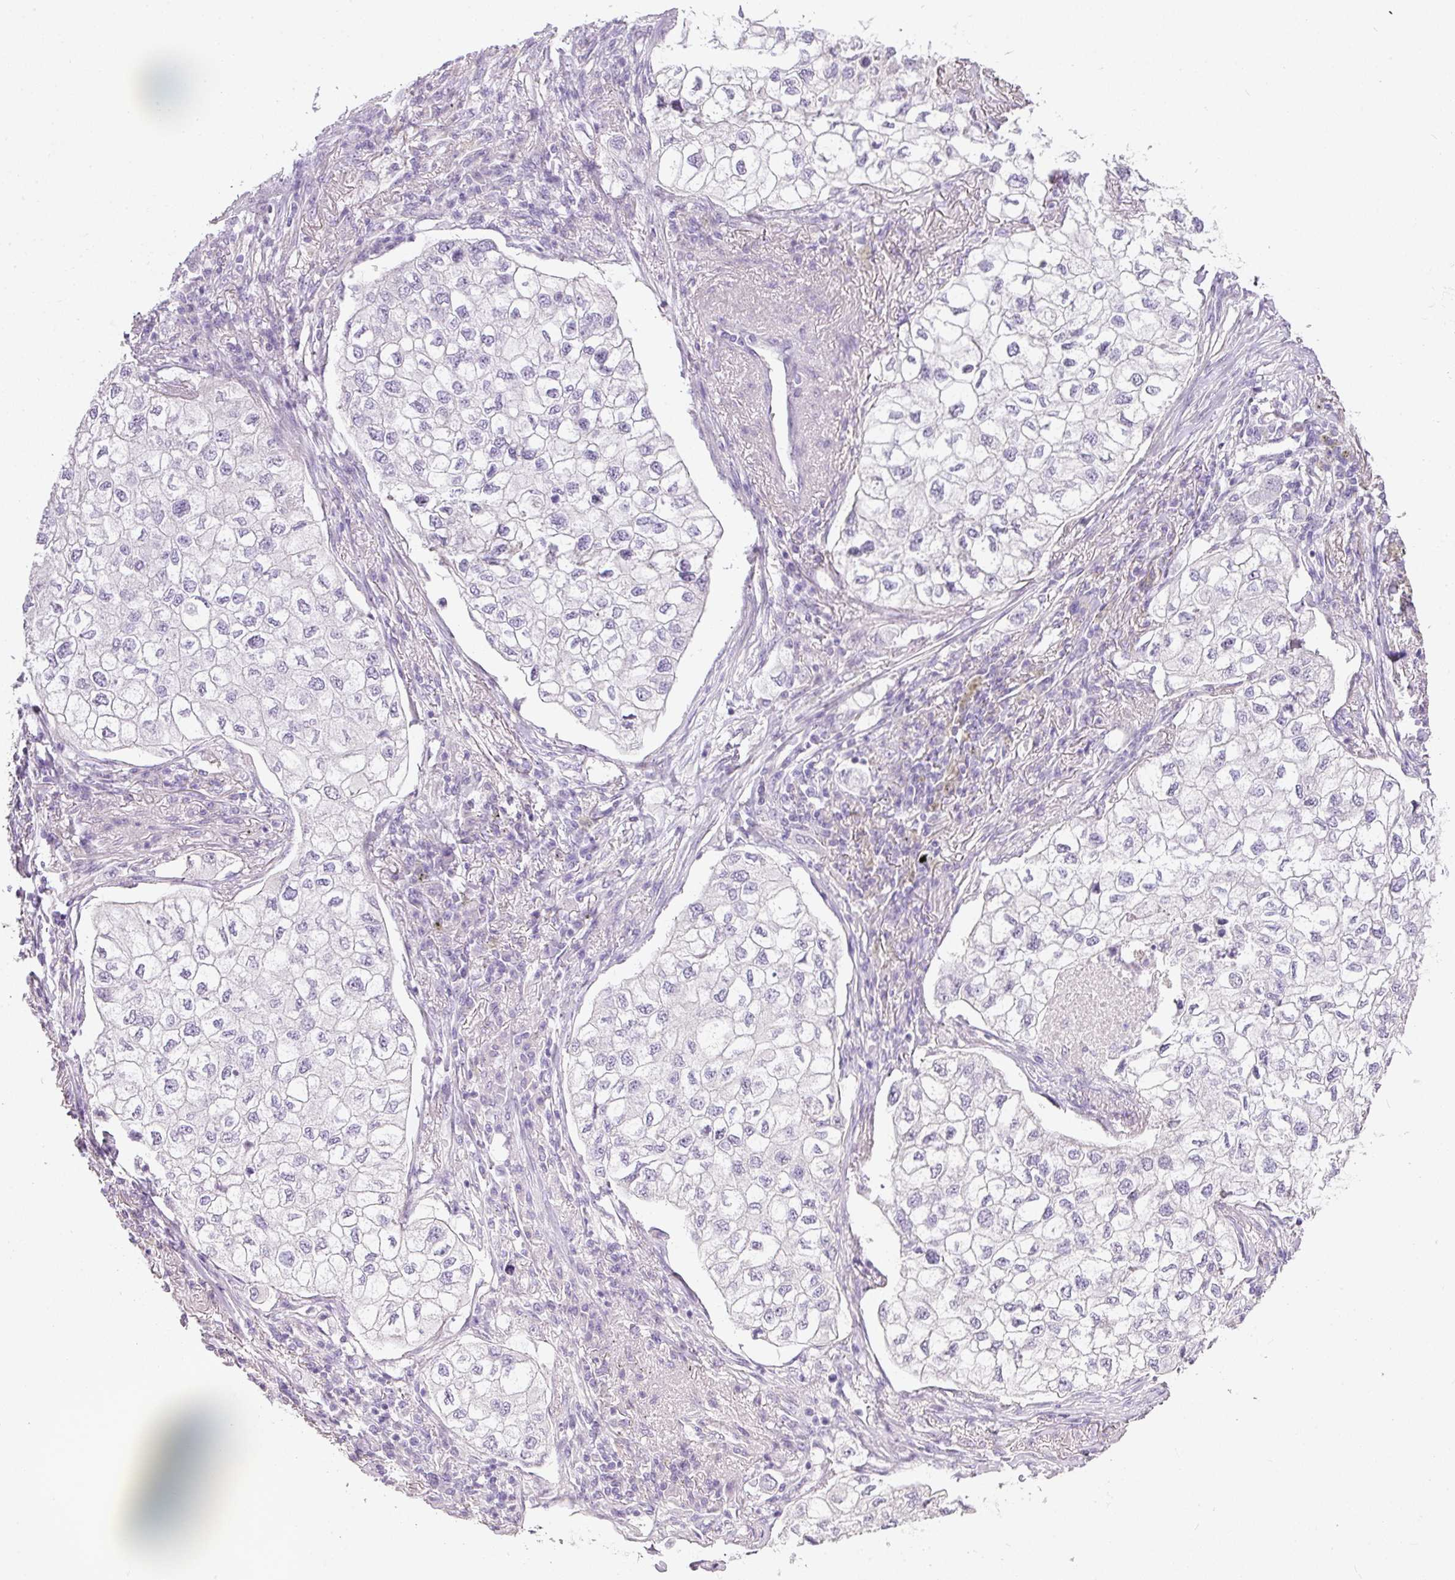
{"staining": {"intensity": "negative", "quantity": "none", "location": "none"}, "tissue": "lung cancer", "cell_type": "Tumor cells", "image_type": "cancer", "snomed": [{"axis": "morphology", "description": "Adenocarcinoma, NOS"}, {"axis": "topography", "description": "Lung"}], "caption": "This histopathology image is of adenocarcinoma (lung) stained with IHC to label a protein in brown with the nuclei are counter-stained blue. There is no staining in tumor cells. Nuclei are stained in blue.", "gene": "RAX2", "patient": {"sex": "male", "age": 63}}